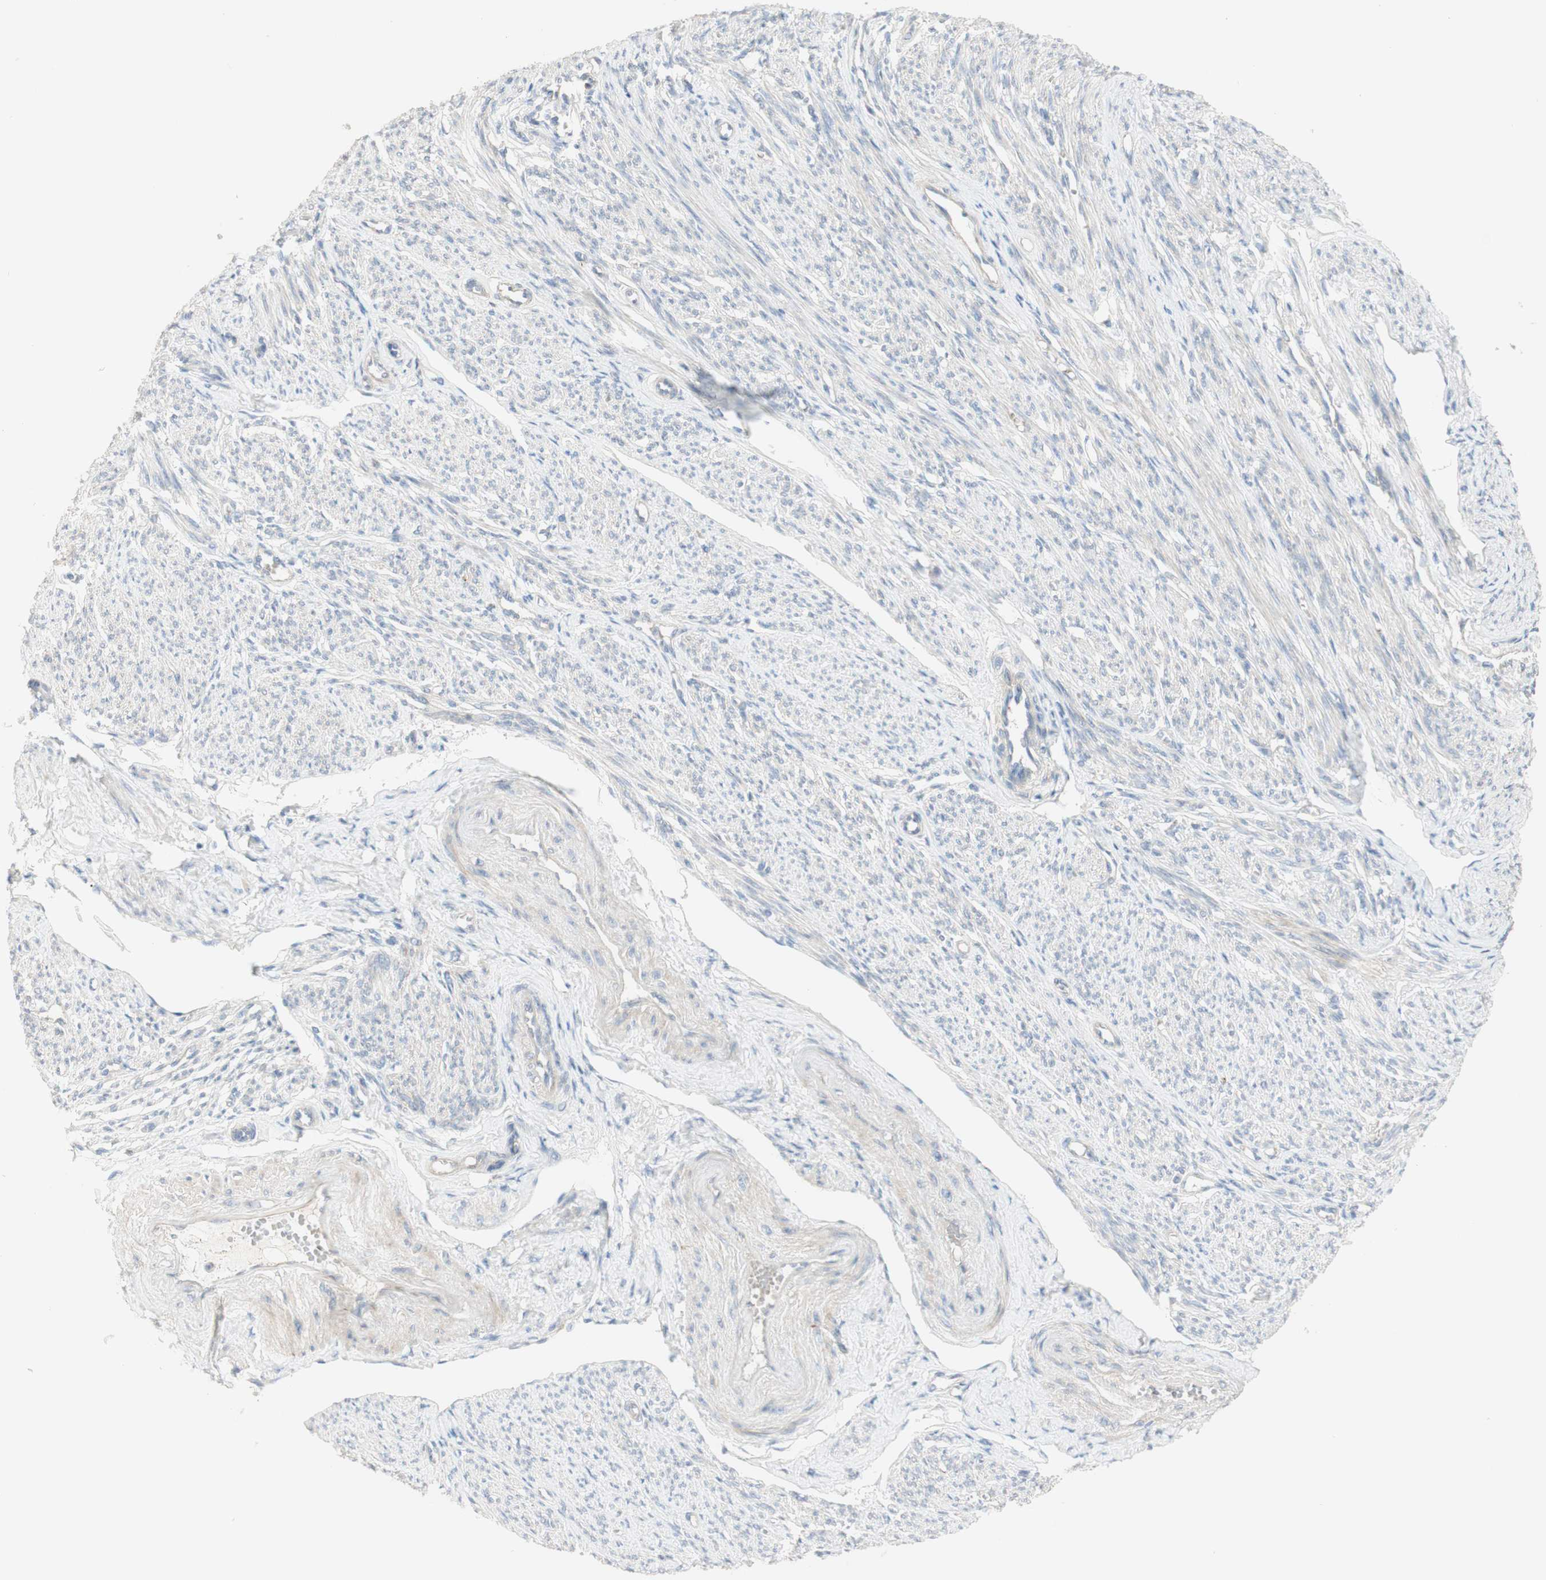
{"staining": {"intensity": "weak", "quantity": "25%-75%", "location": "cytoplasmic/membranous"}, "tissue": "smooth muscle", "cell_type": "Smooth muscle cells", "image_type": "normal", "snomed": [{"axis": "morphology", "description": "Normal tissue, NOS"}, {"axis": "topography", "description": "Smooth muscle"}], "caption": "Immunohistochemical staining of unremarkable smooth muscle demonstrates weak cytoplasmic/membranous protein expression in about 25%-75% of smooth muscle cells. (Stains: DAB (3,3'-diaminobenzidine) in brown, nuclei in blue, Microscopy: brightfield microscopy at high magnification).", "gene": "MANEA", "patient": {"sex": "female", "age": 65}}